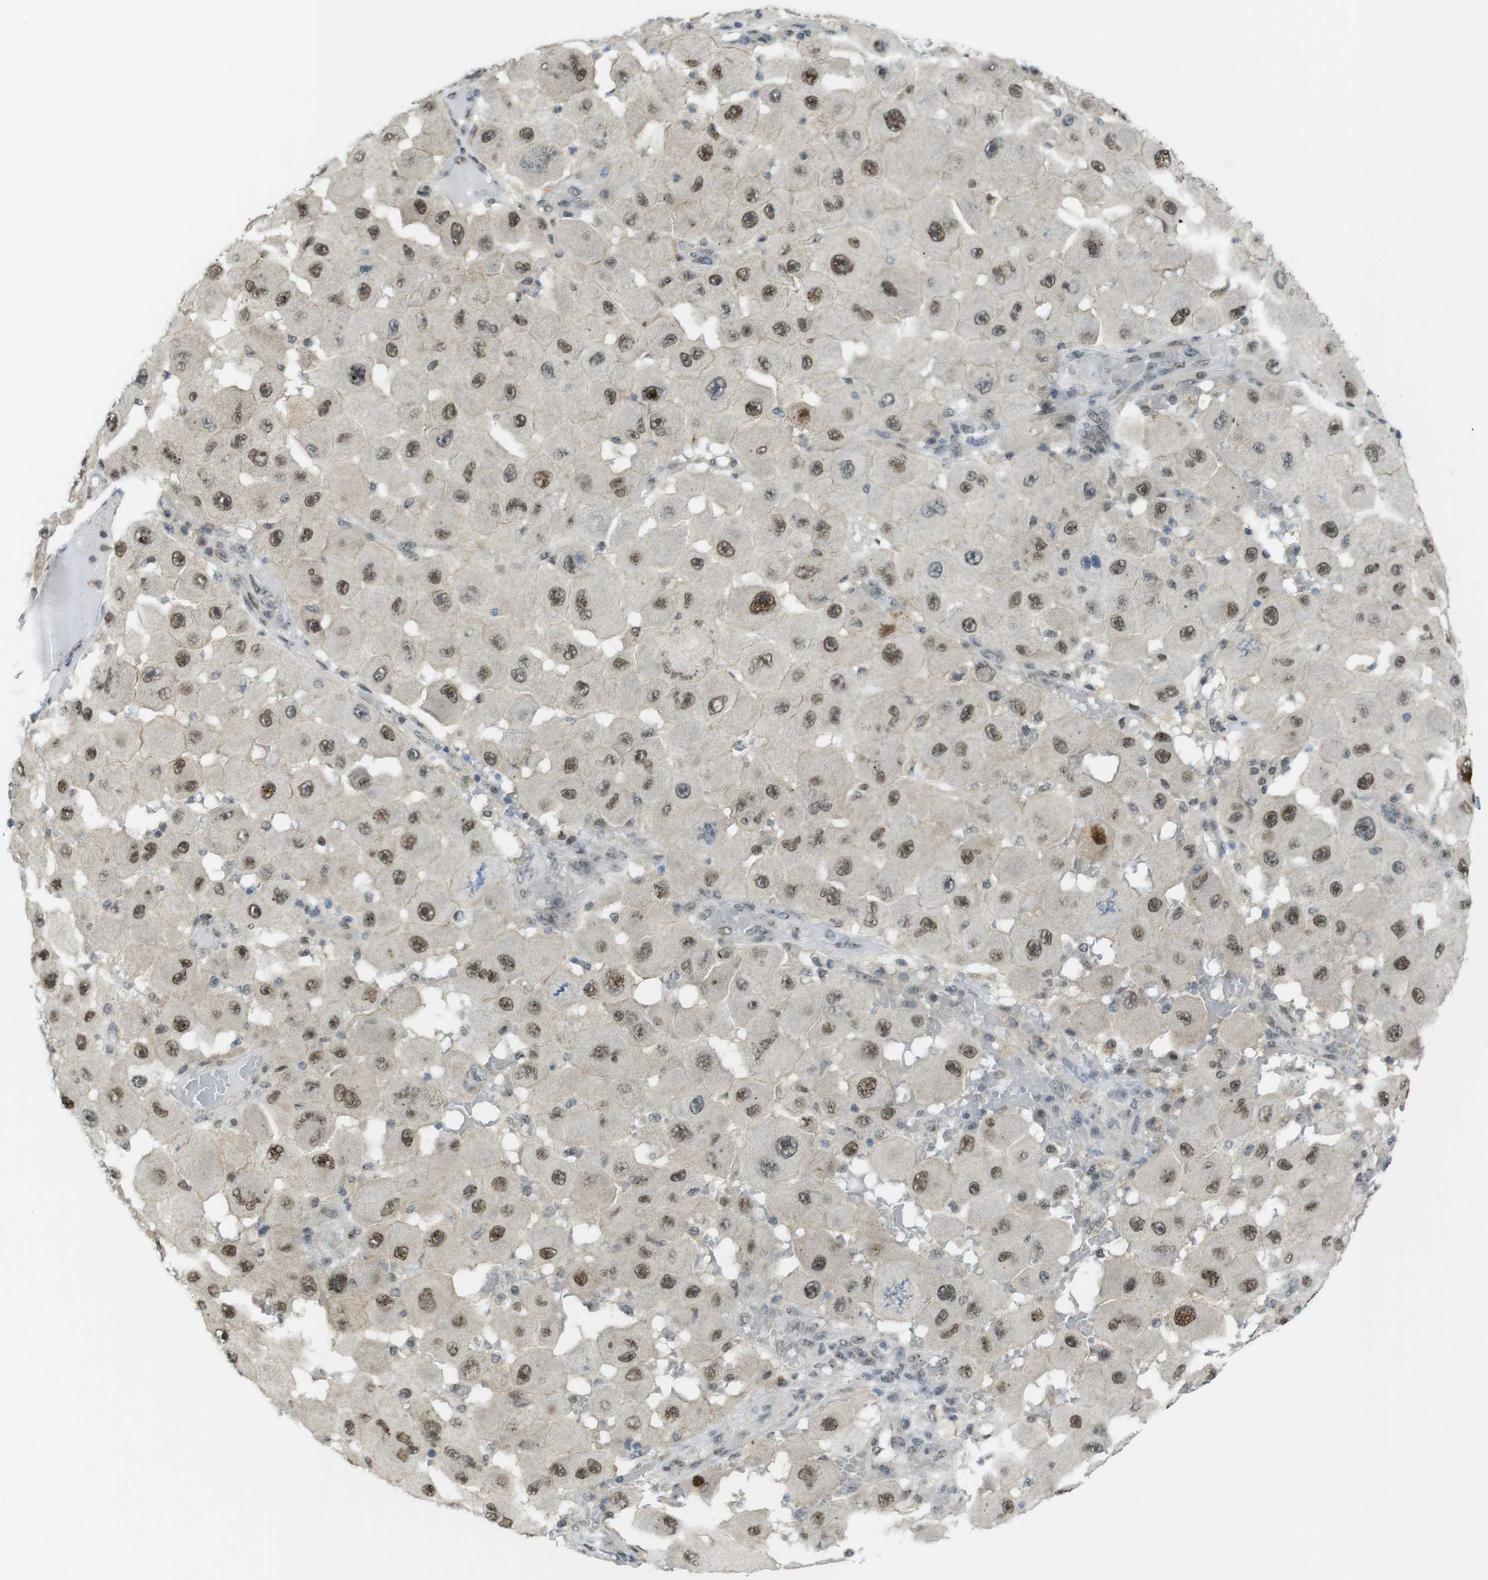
{"staining": {"intensity": "moderate", "quantity": ">75%", "location": "nuclear"}, "tissue": "melanoma", "cell_type": "Tumor cells", "image_type": "cancer", "snomed": [{"axis": "morphology", "description": "Malignant melanoma, NOS"}, {"axis": "topography", "description": "Skin"}], "caption": "IHC image of neoplastic tissue: melanoma stained using immunohistochemistry shows medium levels of moderate protein expression localized specifically in the nuclear of tumor cells, appearing as a nuclear brown color.", "gene": "UBB", "patient": {"sex": "female", "age": 81}}